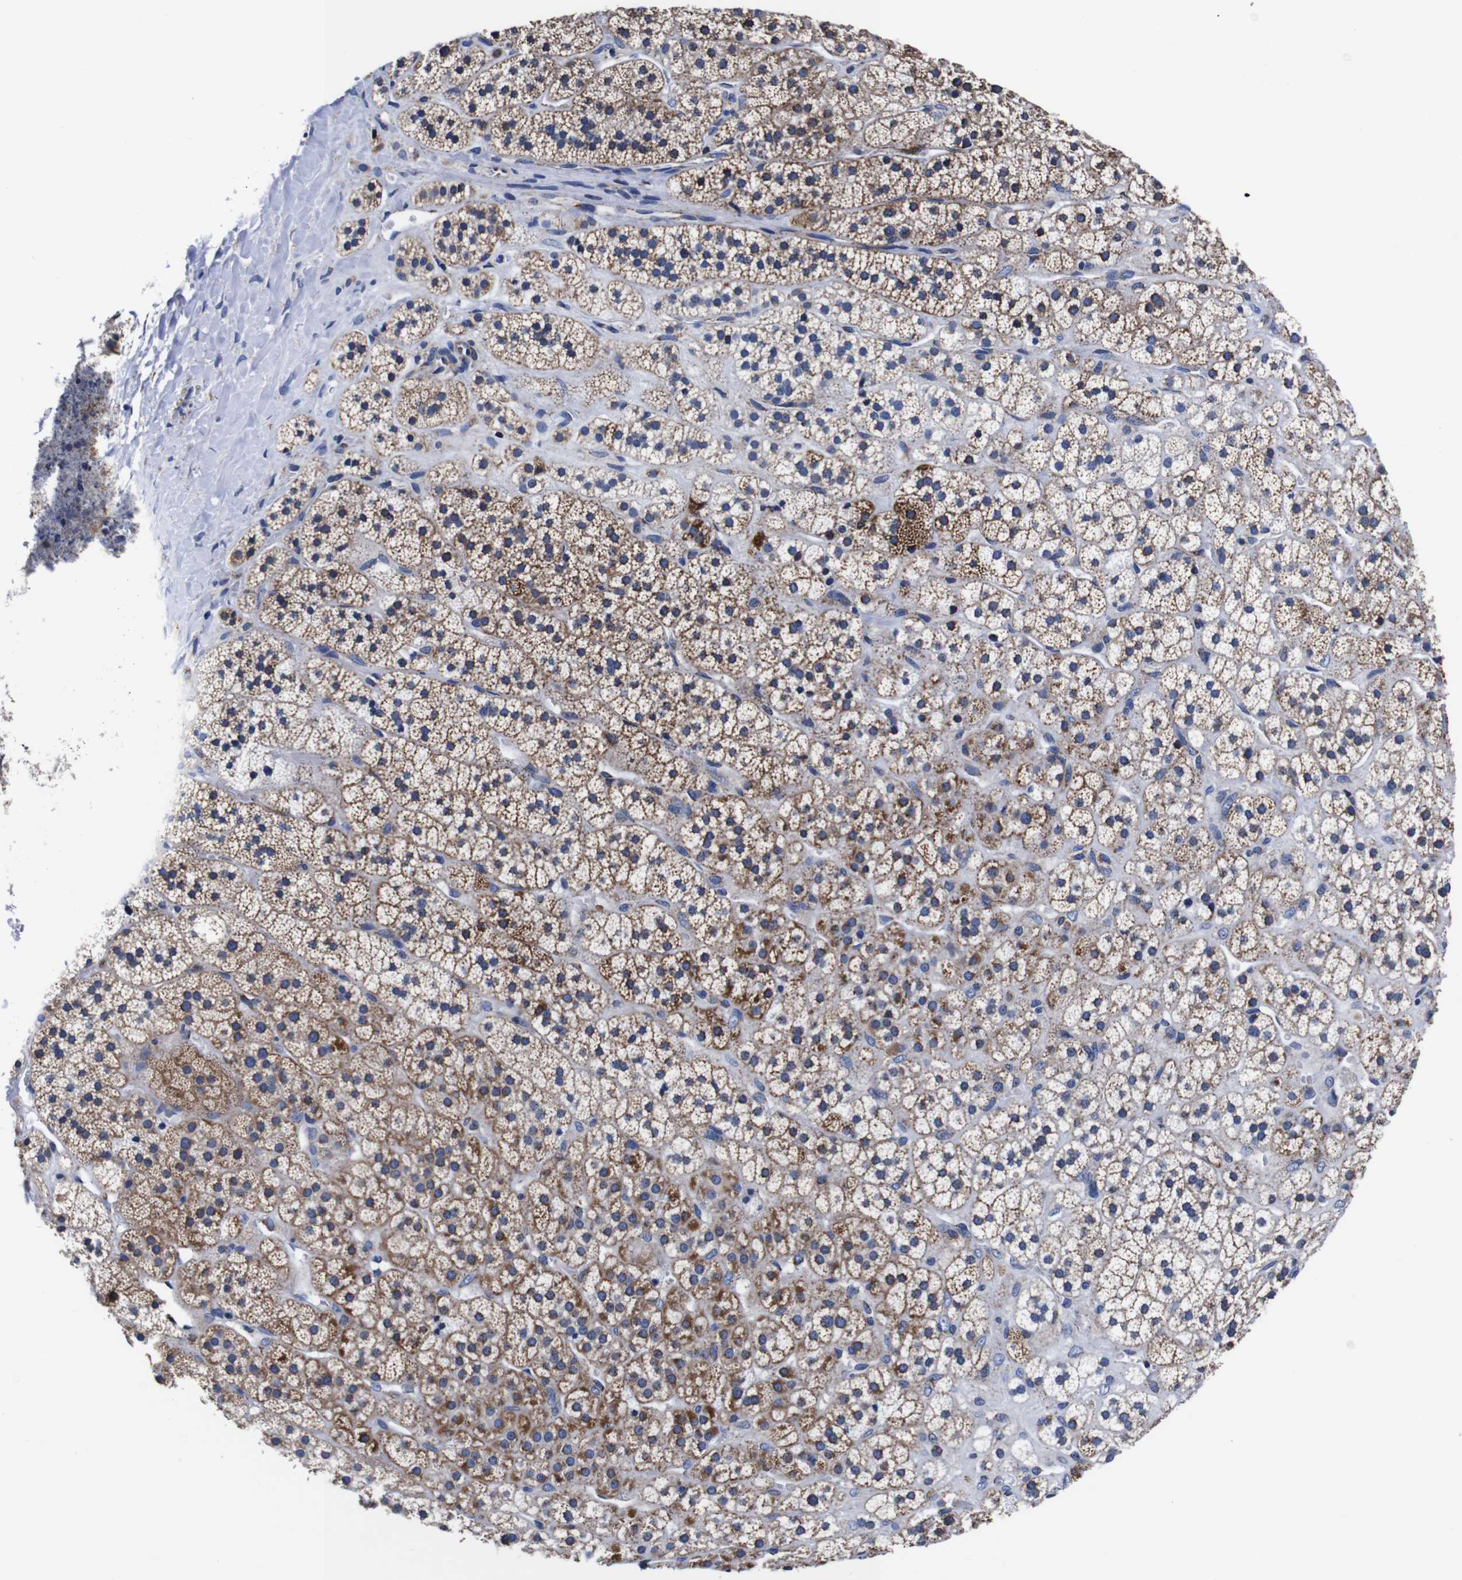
{"staining": {"intensity": "moderate", "quantity": ">75%", "location": "cytoplasmic/membranous"}, "tissue": "adrenal gland", "cell_type": "Glandular cells", "image_type": "normal", "snomed": [{"axis": "morphology", "description": "Normal tissue, NOS"}, {"axis": "topography", "description": "Adrenal gland"}], "caption": "A photomicrograph showing moderate cytoplasmic/membranous staining in approximately >75% of glandular cells in unremarkable adrenal gland, as visualized by brown immunohistochemical staining.", "gene": "FKBP9", "patient": {"sex": "male", "age": 56}}